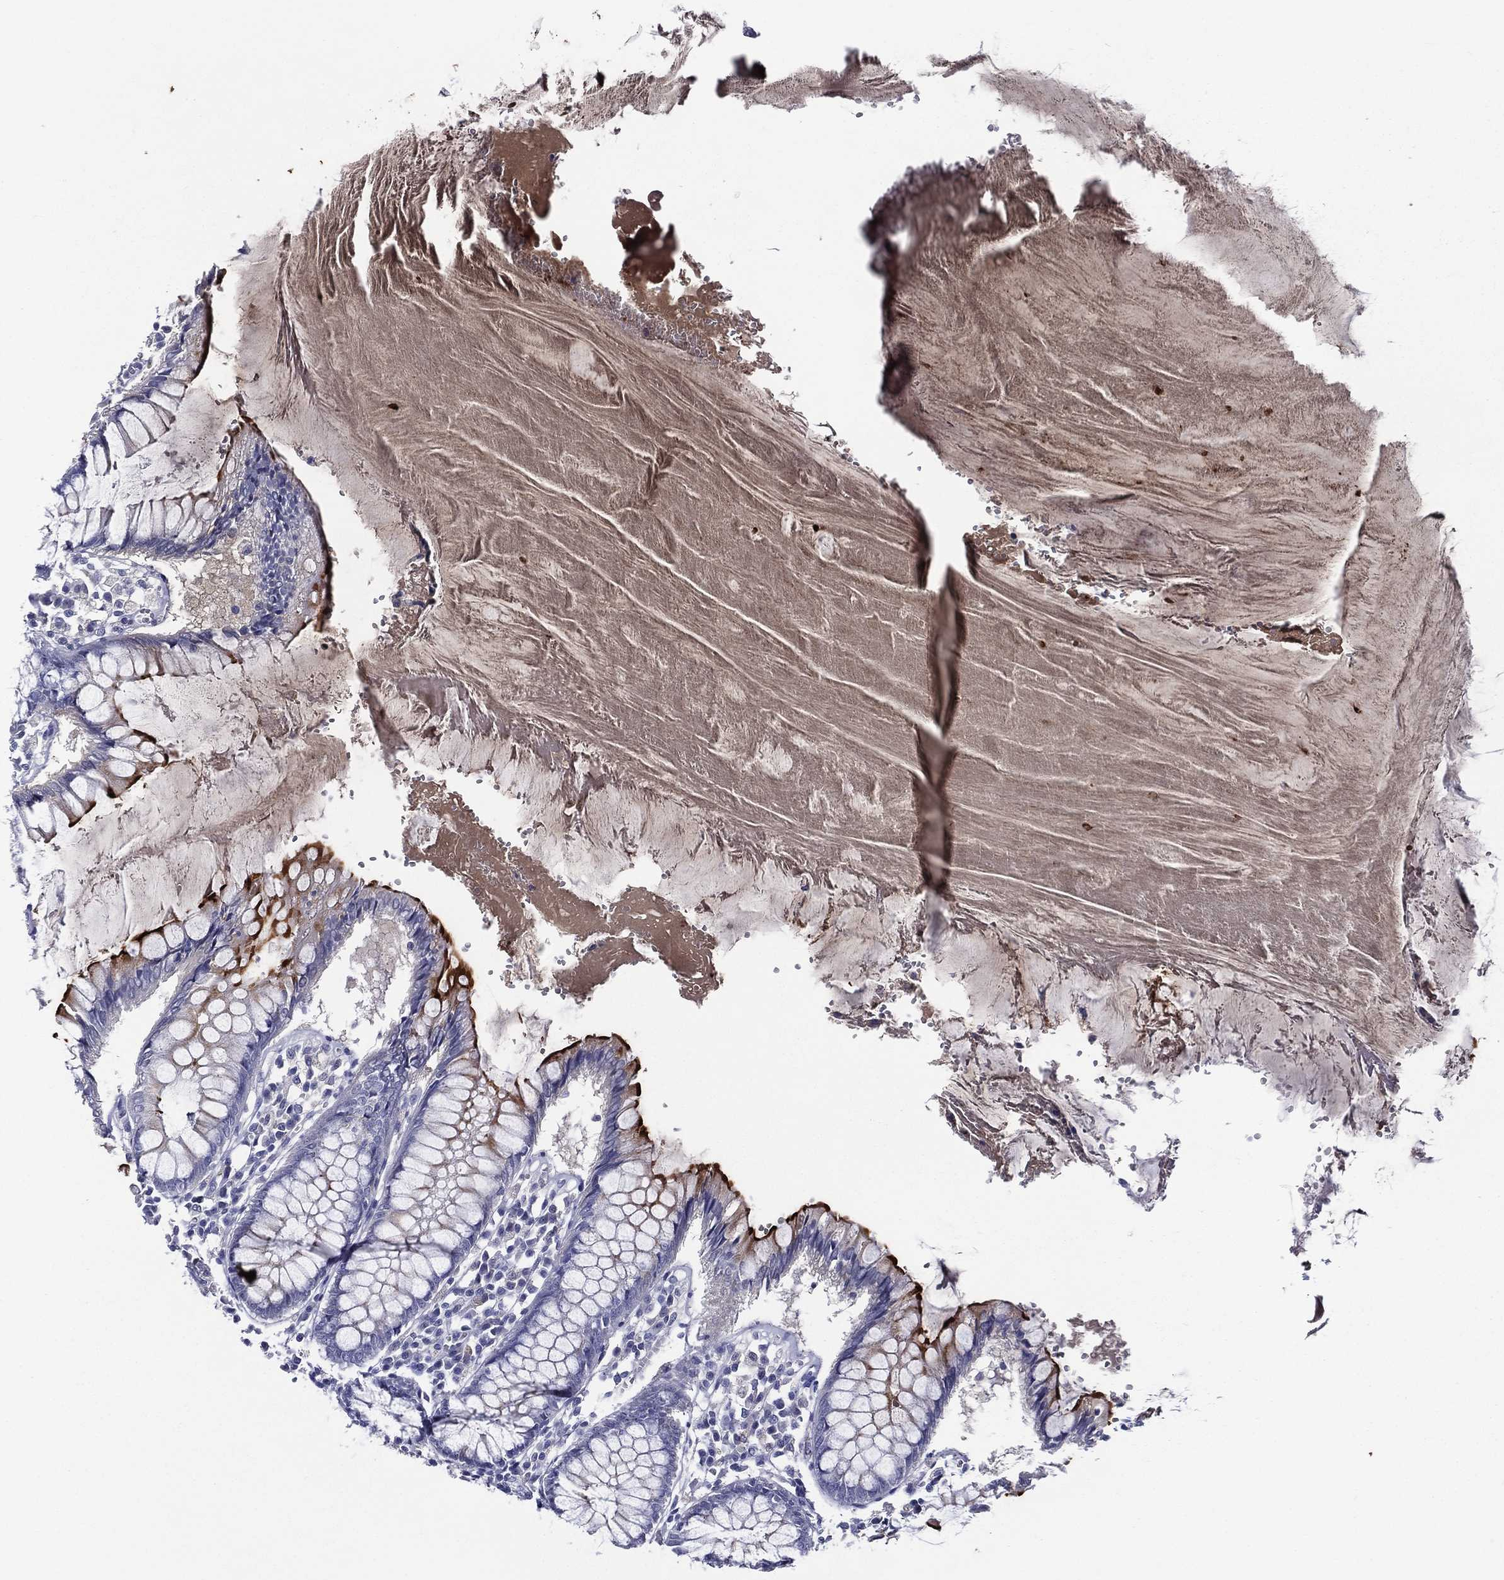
{"staining": {"intensity": "negative", "quantity": "none", "location": "none"}, "tissue": "colon", "cell_type": "Endothelial cells", "image_type": "normal", "snomed": [{"axis": "morphology", "description": "Normal tissue, NOS"}, {"axis": "topography", "description": "Colon"}], "caption": "IHC photomicrograph of normal human colon stained for a protein (brown), which demonstrates no staining in endothelial cells.", "gene": "ACE2", "patient": {"sex": "male", "age": 65}}